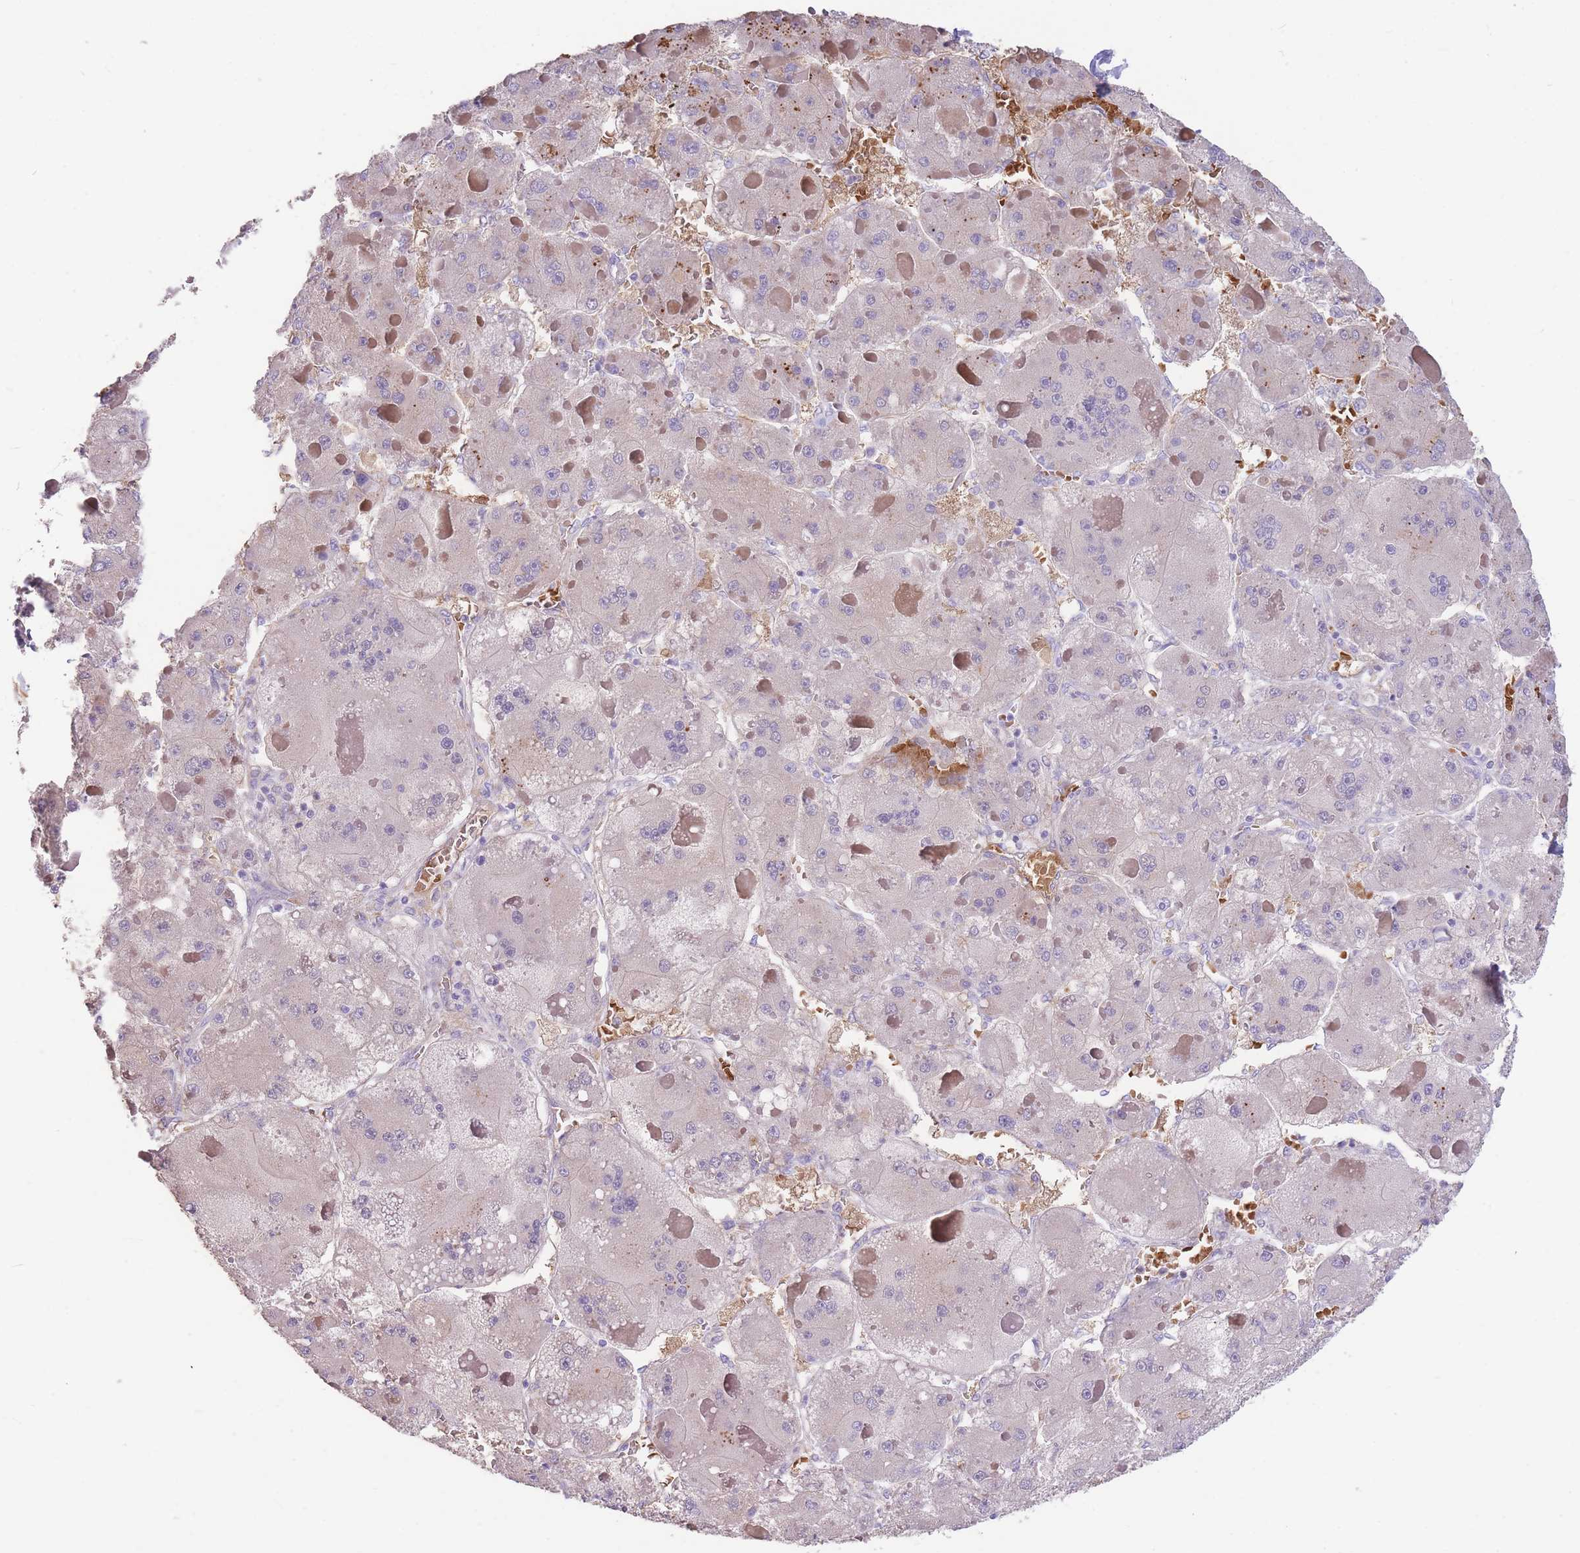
{"staining": {"intensity": "negative", "quantity": "none", "location": "none"}, "tissue": "liver cancer", "cell_type": "Tumor cells", "image_type": "cancer", "snomed": [{"axis": "morphology", "description": "Carcinoma, Hepatocellular, NOS"}, {"axis": "topography", "description": "Liver"}], "caption": "Hepatocellular carcinoma (liver) was stained to show a protein in brown. There is no significant expression in tumor cells. (DAB (3,3'-diaminobenzidine) IHC with hematoxylin counter stain).", "gene": "ANKRD53", "patient": {"sex": "female", "age": 73}}